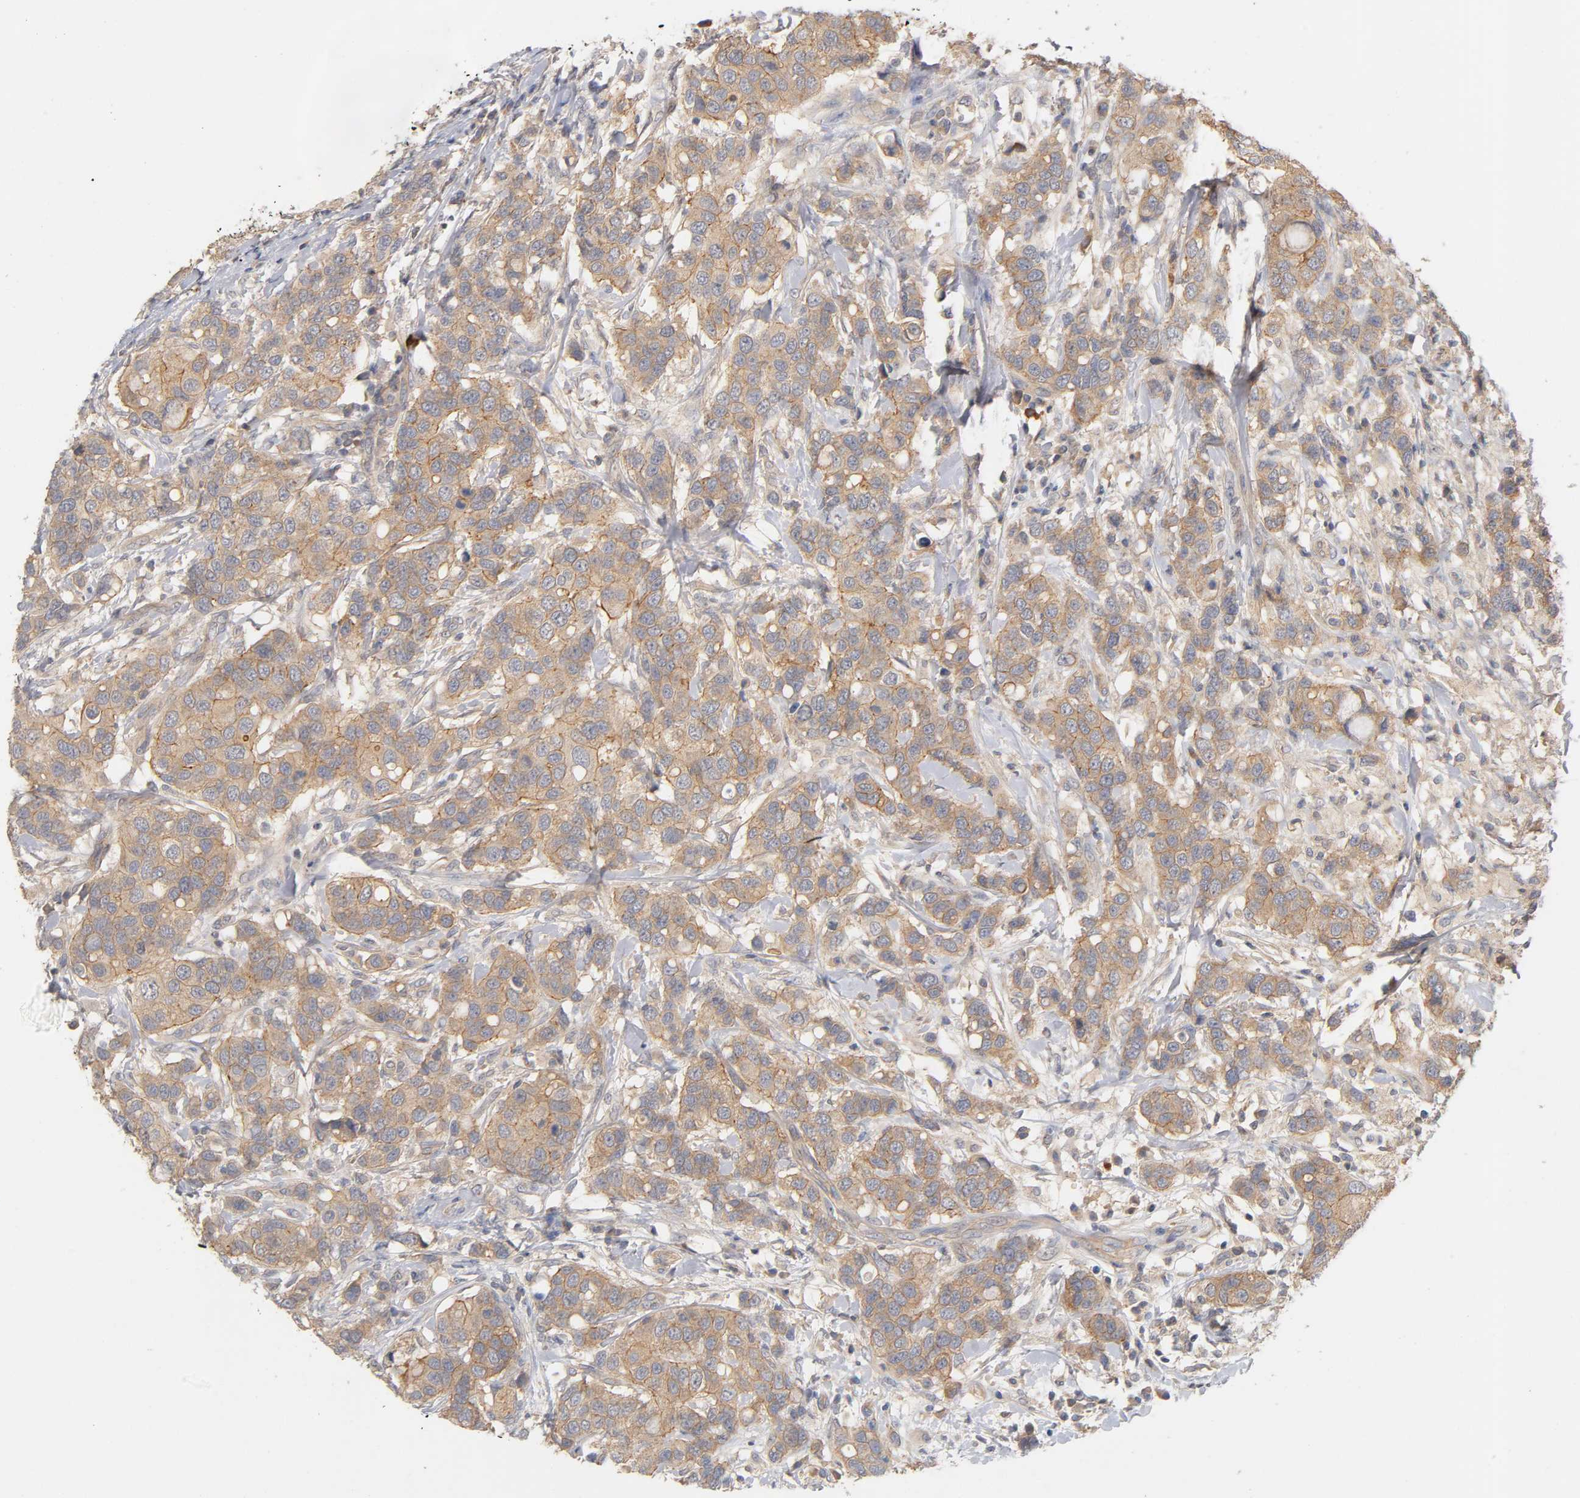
{"staining": {"intensity": "moderate", "quantity": ">75%", "location": "cytoplasmic/membranous"}, "tissue": "breast cancer", "cell_type": "Tumor cells", "image_type": "cancer", "snomed": [{"axis": "morphology", "description": "Duct carcinoma"}, {"axis": "topography", "description": "Breast"}], "caption": "DAB (3,3'-diaminobenzidine) immunohistochemical staining of human breast cancer (intraductal carcinoma) exhibits moderate cytoplasmic/membranous protein positivity in approximately >75% of tumor cells. The protein of interest is shown in brown color, while the nuclei are stained blue.", "gene": "PDZD11", "patient": {"sex": "female", "age": 27}}